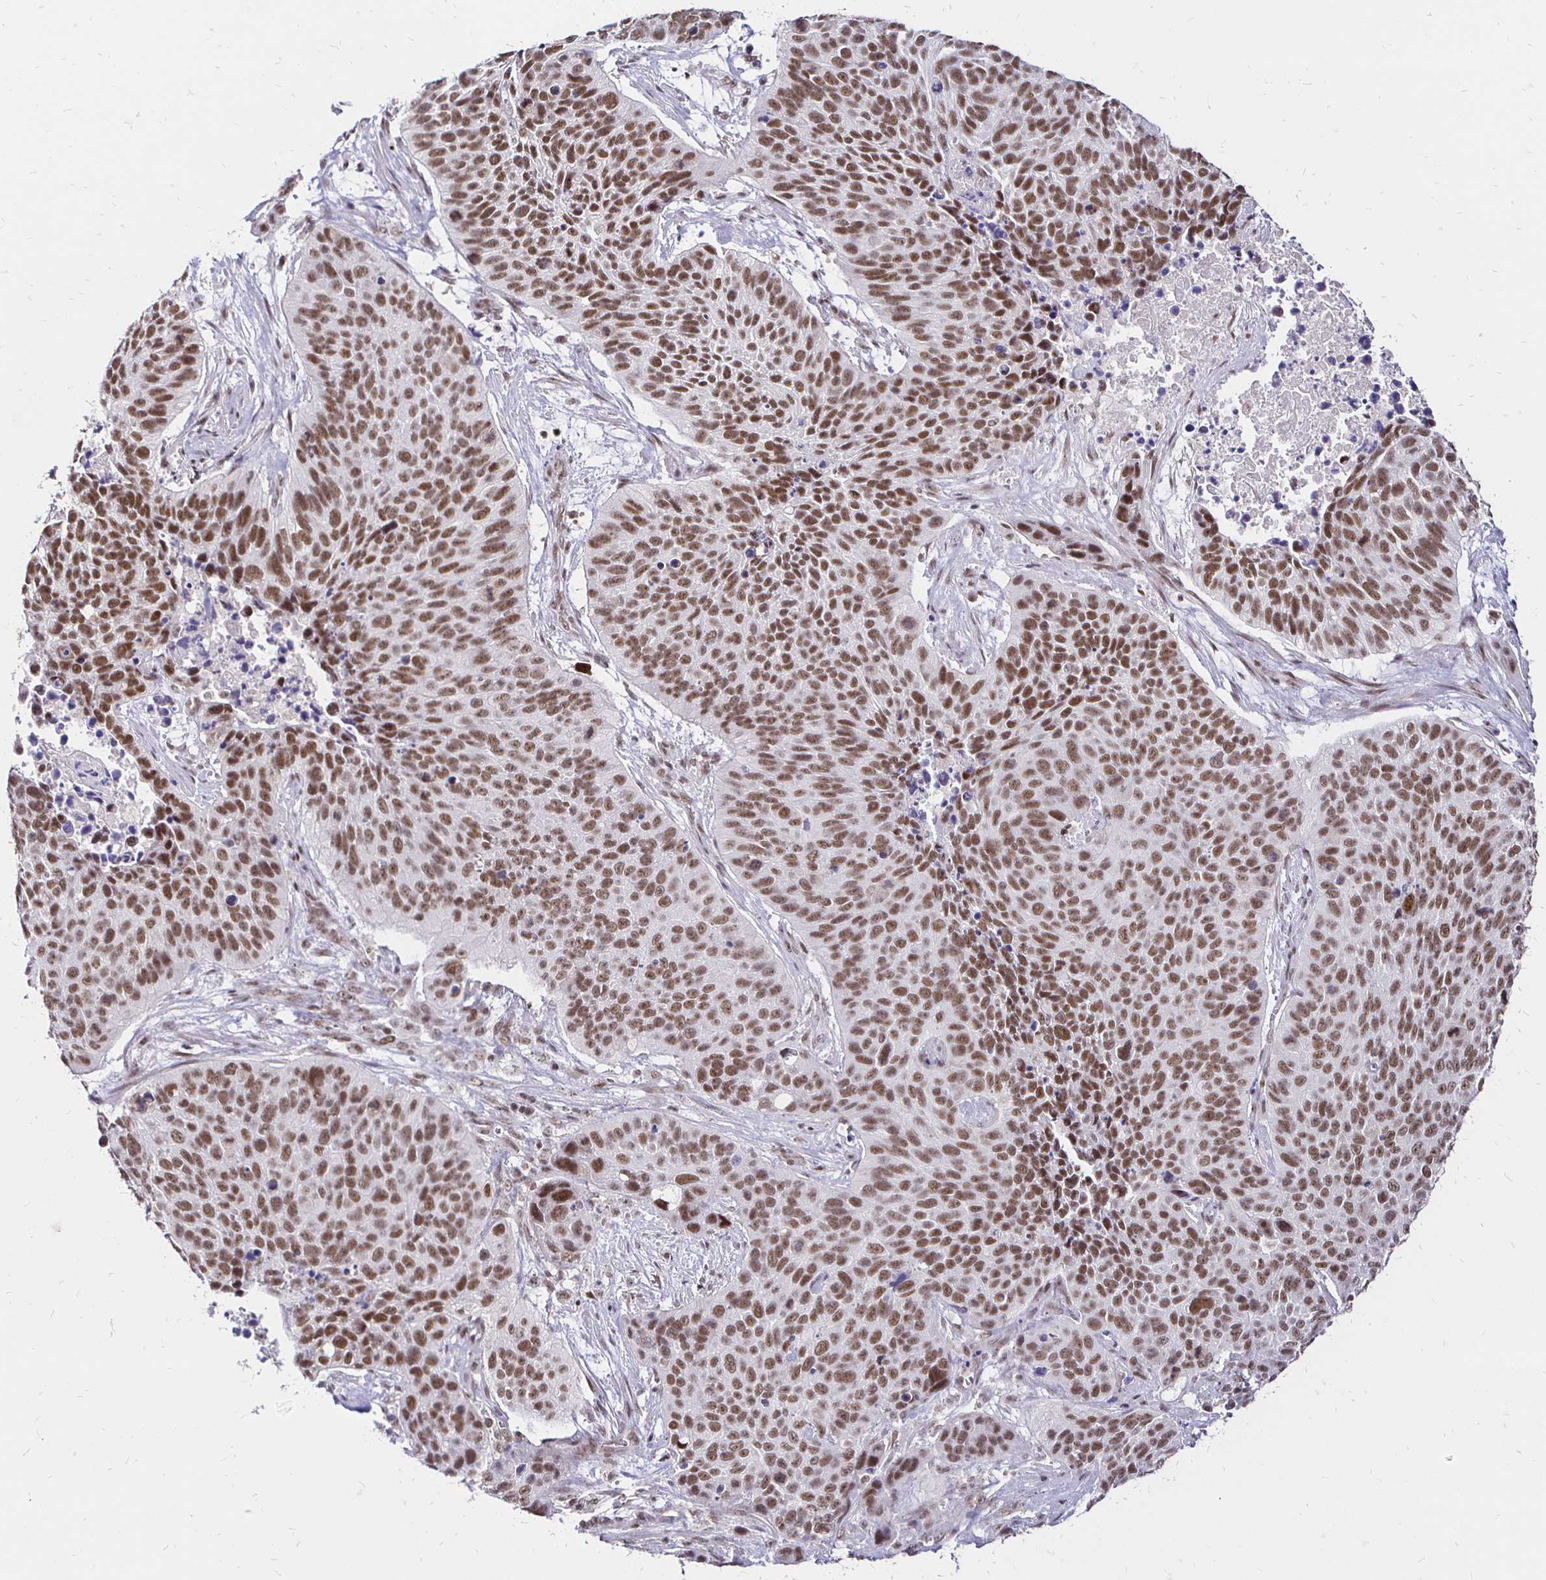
{"staining": {"intensity": "moderate", "quantity": ">75%", "location": "nuclear"}, "tissue": "lung cancer", "cell_type": "Tumor cells", "image_type": "cancer", "snomed": [{"axis": "morphology", "description": "Squamous cell carcinoma, NOS"}, {"axis": "topography", "description": "Lung"}], "caption": "Immunohistochemistry image of human lung squamous cell carcinoma stained for a protein (brown), which displays medium levels of moderate nuclear staining in approximately >75% of tumor cells.", "gene": "SIN3A", "patient": {"sex": "male", "age": 62}}